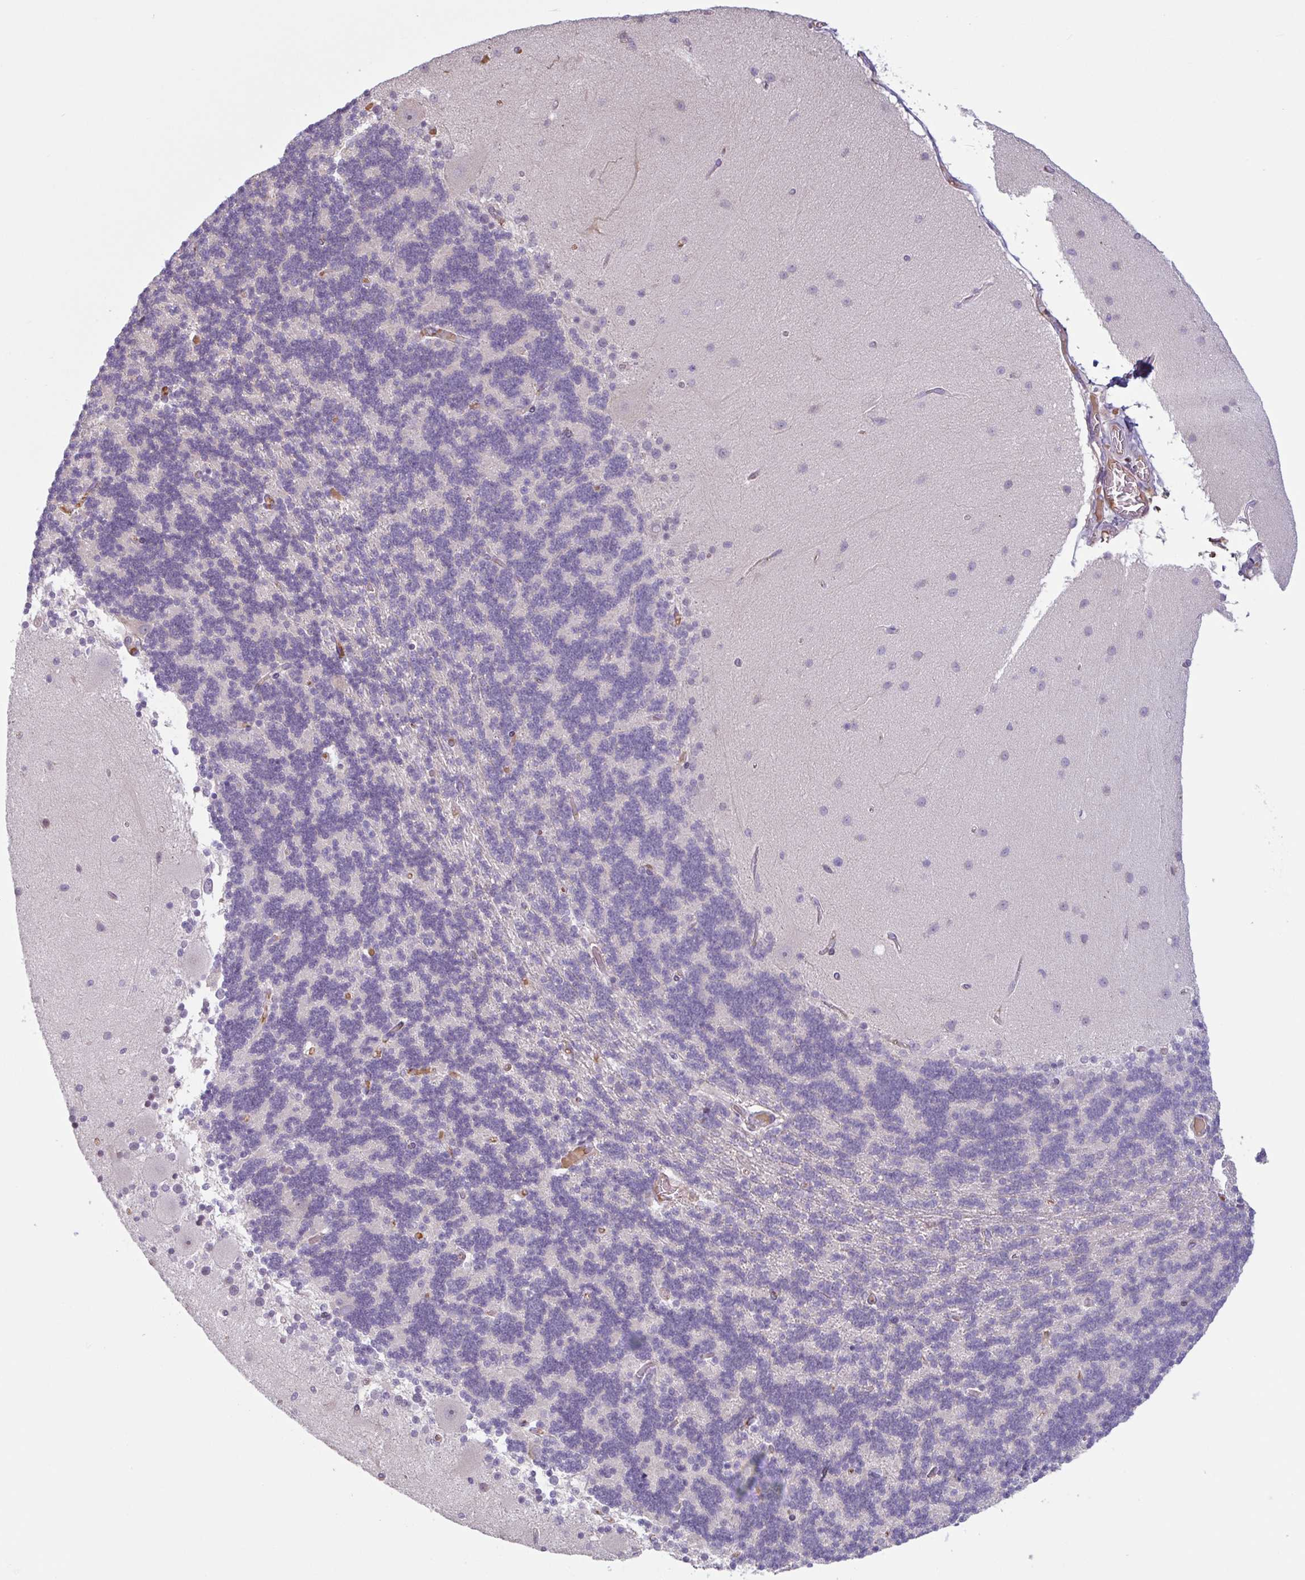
{"staining": {"intensity": "negative", "quantity": "none", "location": "none"}, "tissue": "cerebellum", "cell_type": "Cells in granular layer", "image_type": "normal", "snomed": [{"axis": "morphology", "description": "Normal tissue, NOS"}, {"axis": "topography", "description": "Cerebellum"}], "caption": "Cells in granular layer show no significant staining in normal cerebellum. Nuclei are stained in blue.", "gene": "TAF1D", "patient": {"sex": "female", "age": 54}}